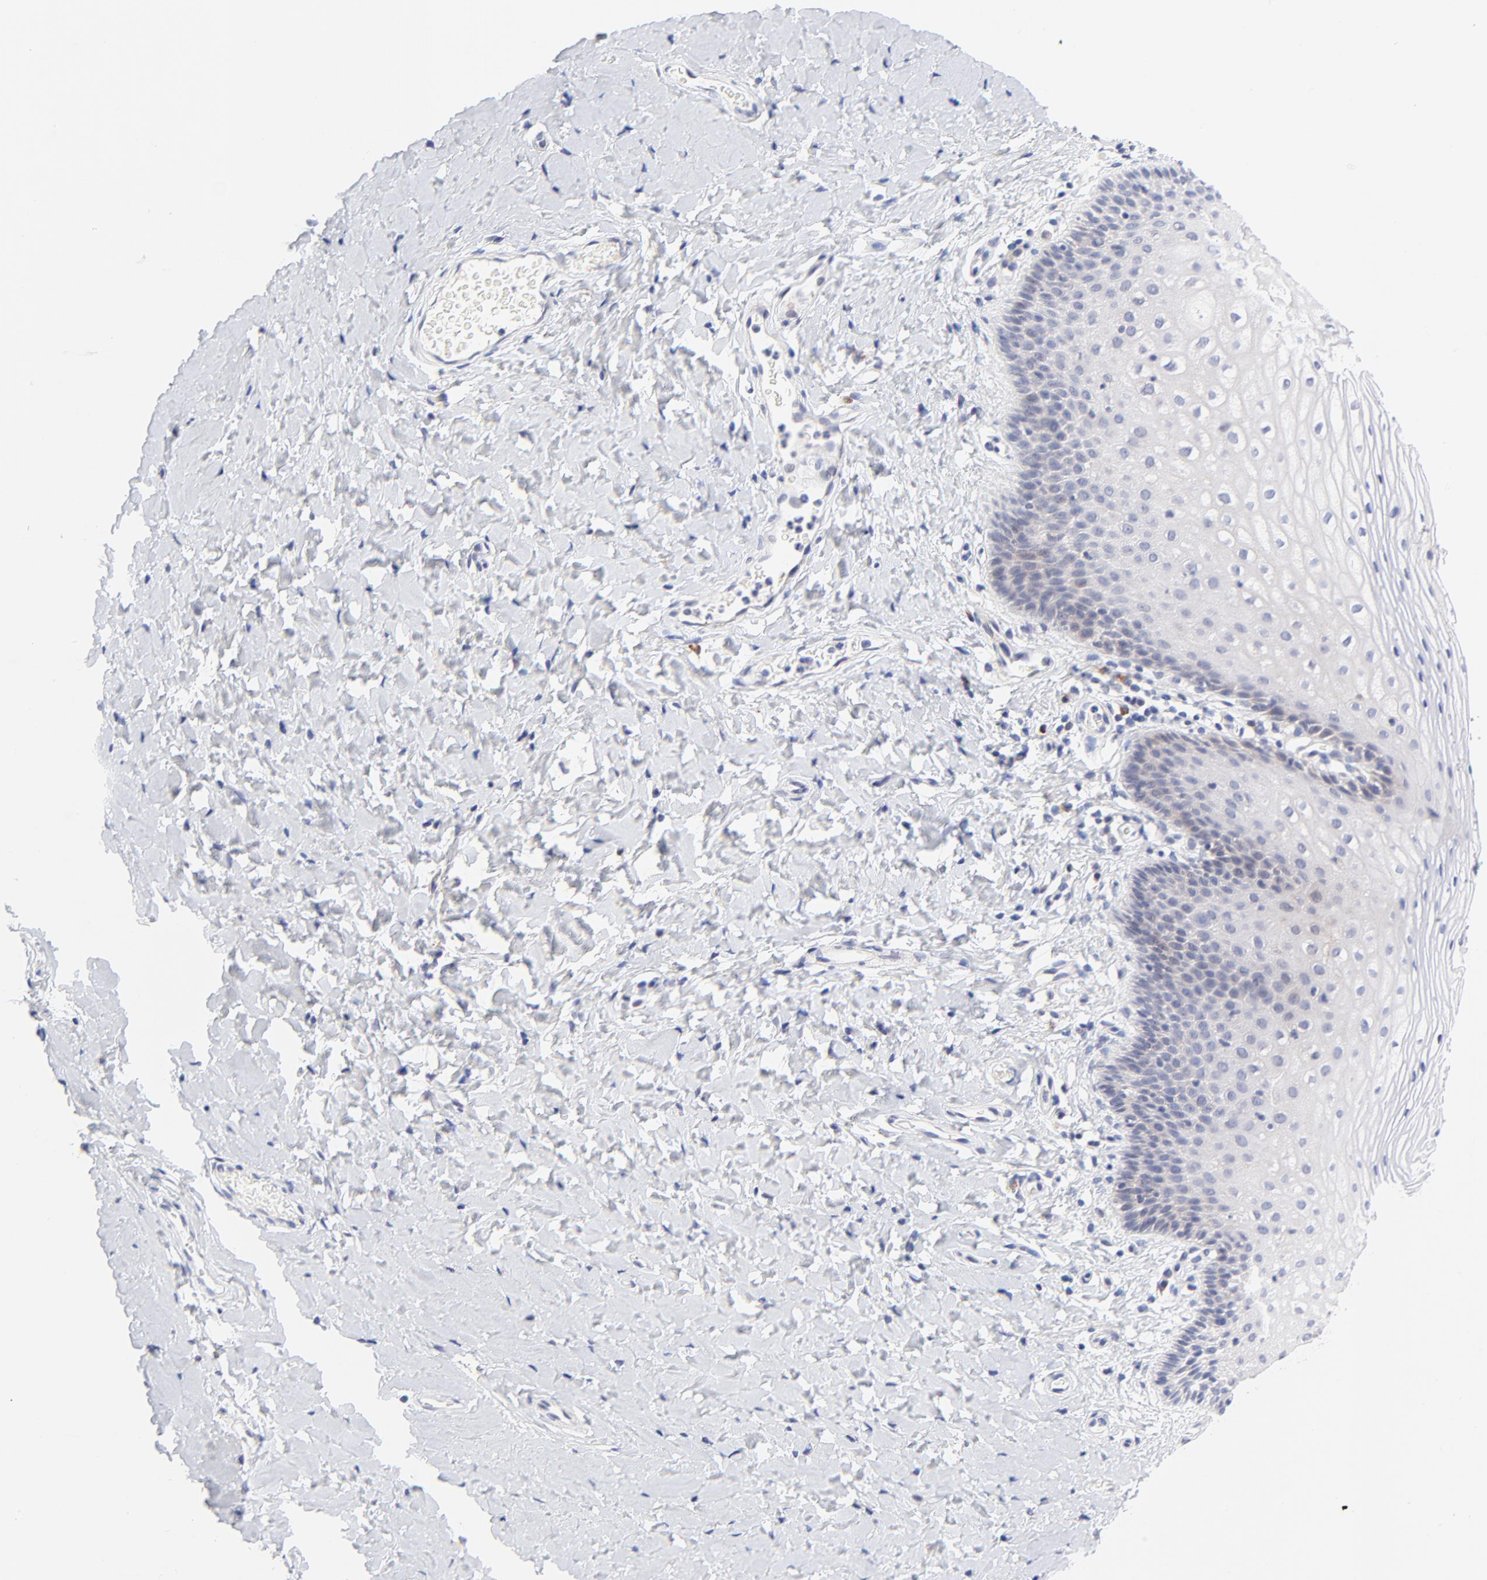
{"staining": {"intensity": "negative", "quantity": "none", "location": "none"}, "tissue": "vagina", "cell_type": "Squamous epithelial cells", "image_type": "normal", "snomed": [{"axis": "morphology", "description": "Normal tissue, NOS"}, {"axis": "topography", "description": "Vagina"}], "caption": "A photomicrograph of vagina stained for a protein displays no brown staining in squamous epithelial cells. (Stains: DAB (3,3'-diaminobenzidine) IHC with hematoxylin counter stain, Microscopy: brightfield microscopy at high magnification).", "gene": "AFF2", "patient": {"sex": "female", "age": 55}}